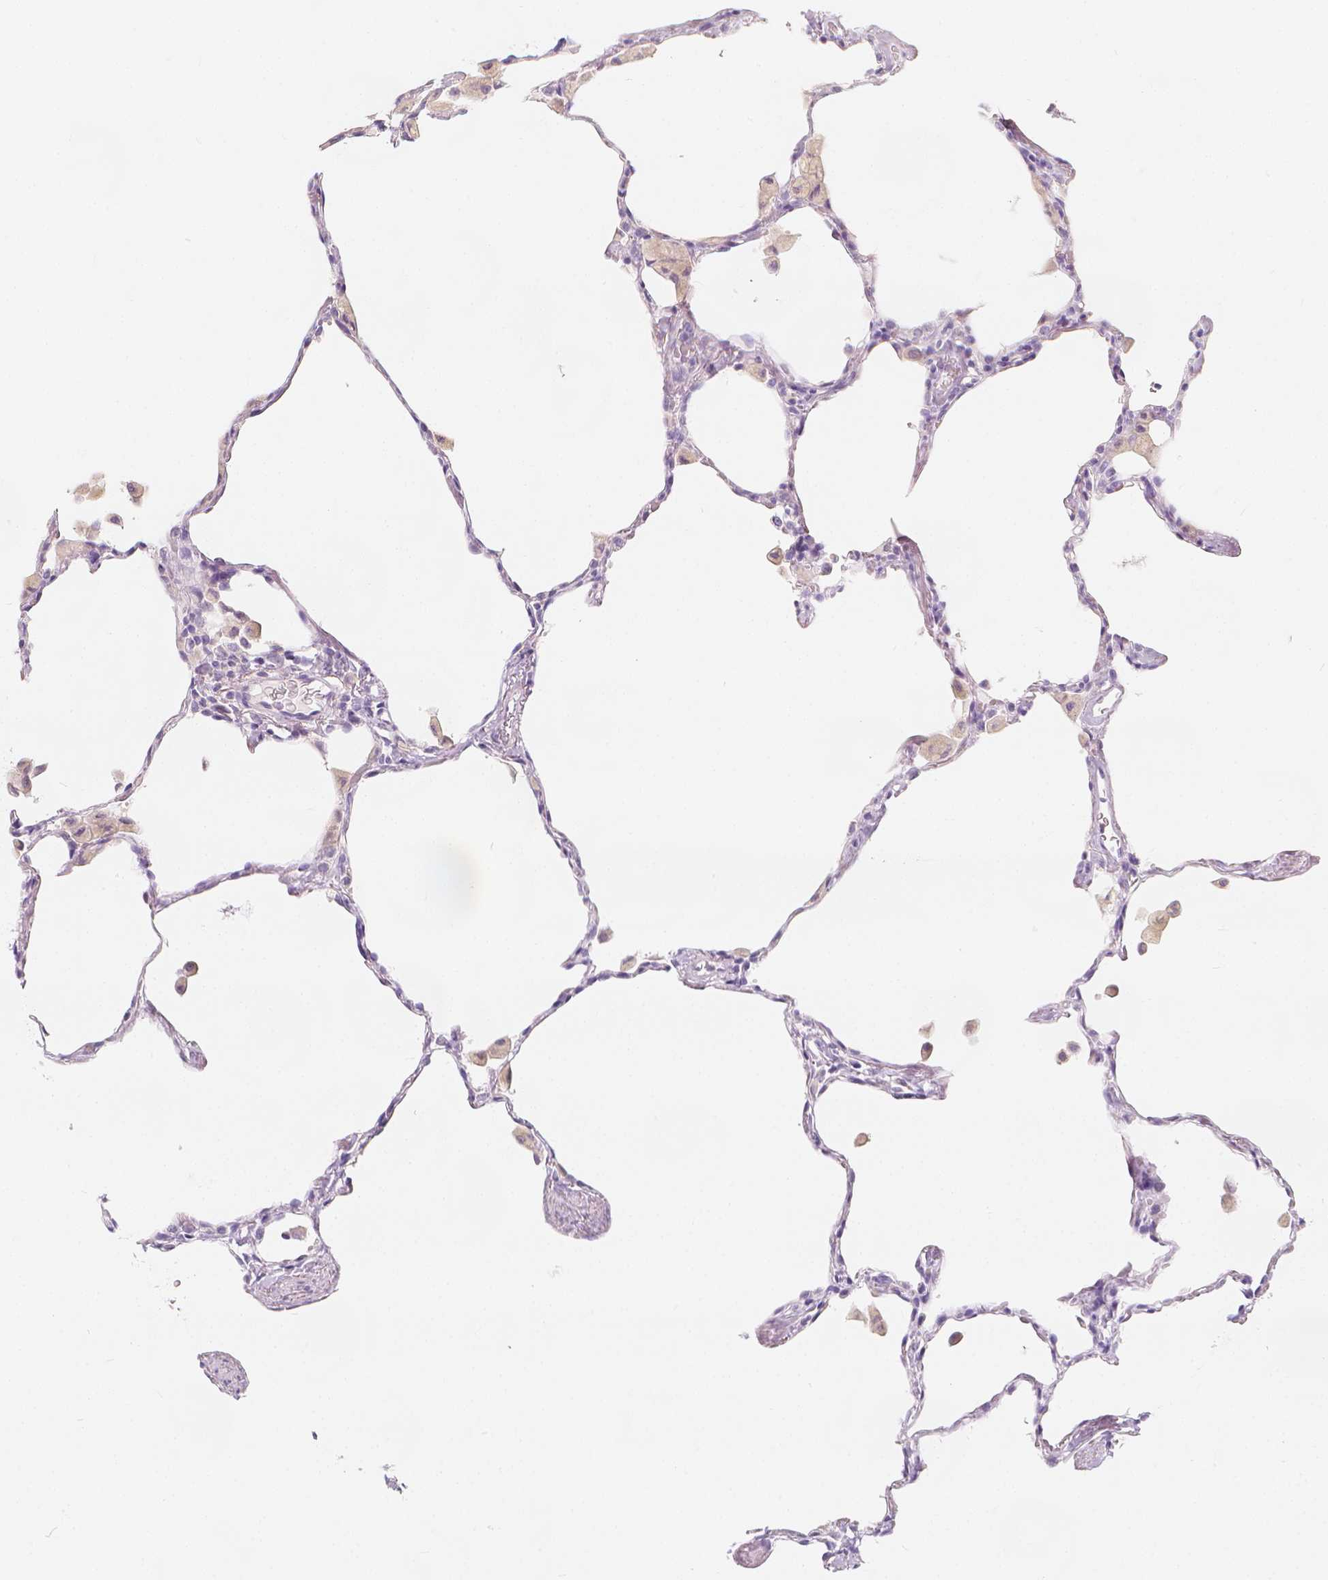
{"staining": {"intensity": "negative", "quantity": "none", "location": "none"}, "tissue": "lung", "cell_type": "Alveolar cells", "image_type": "normal", "snomed": [{"axis": "morphology", "description": "Normal tissue, NOS"}, {"axis": "topography", "description": "Lung"}], "caption": "Image shows no significant protein staining in alveolar cells of normal lung.", "gene": "RBFOX1", "patient": {"sex": "female", "age": 47}}